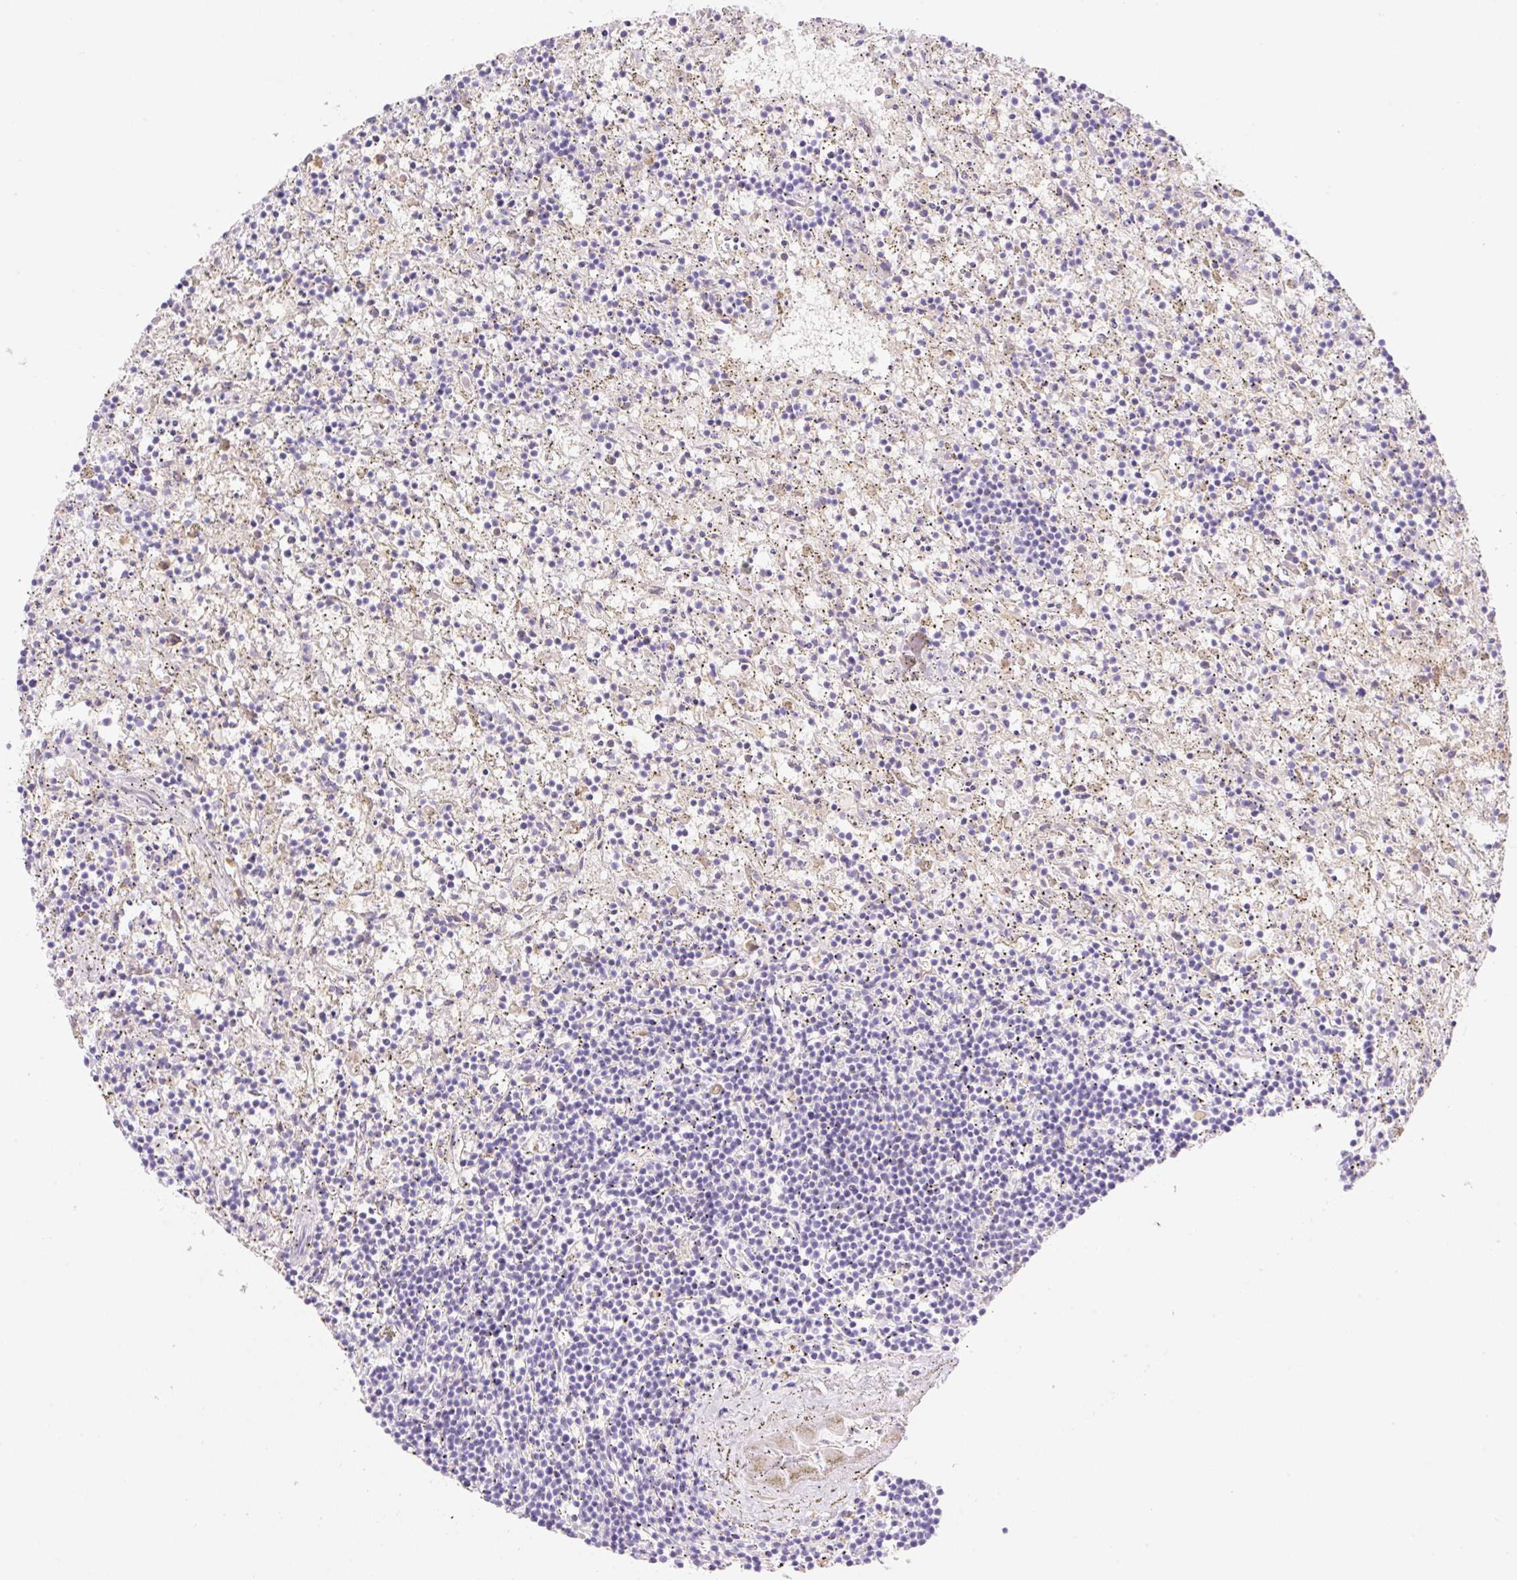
{"staining": {"intensity": "negative", "quantity": "none", "location": "none"}, "tissue": "lymphoma", "cell_type": "Tumor cells", "image_type": "cancer", "snomed": [{"axis": "morphology", "description": "Malignant lymphoma, non-Hodgkin's type, Low grade"}, {"axis": "topography", "description": "Spleen"}], "caption": "High power microscopy photomicrograph of an IHC histopathology image of malignant lymphoma, non-Hodgkin's type (low-grade), revealing no significant positivity in tumor cells.", "gene": "DENND5A", "patient": {"sex": "male", "age": 76}}